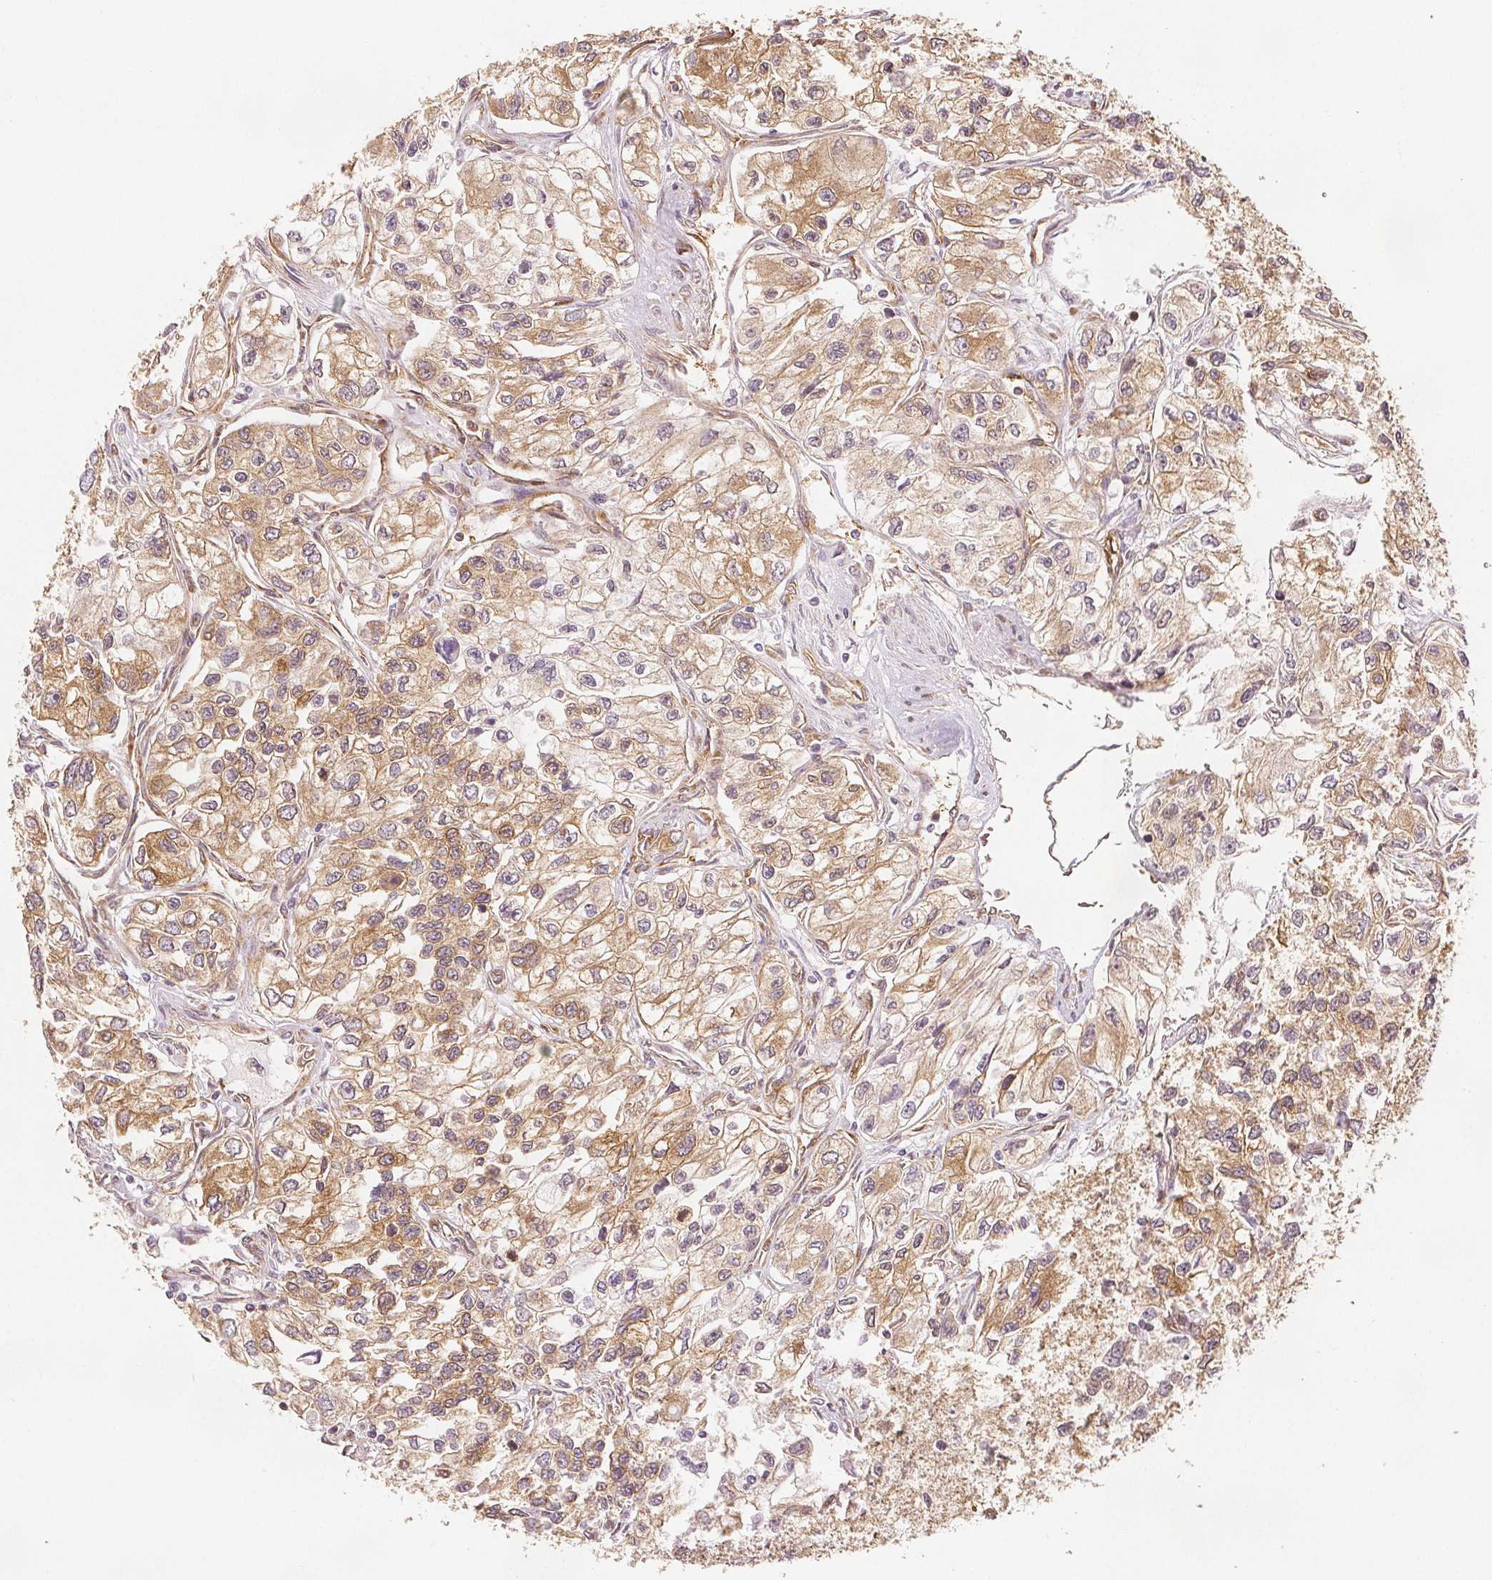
{"staining": {"intensity": "weak", "quantity": ">75%", "location": "cytoplasmic/membranous"}, "tissue": "renal cancer", "cell_type": "Tumor cells", "image_type": "cancer", "snomed": [{"axis": "morphology", "description": "Adenocarcinoma, NOS"}, {"axis": "topography", "description": "Kidney"}], "caption": "Tumor cells display low levels of weak cytoplasmic/membranous staining in approximately >75% of cells in human adenocarcinoma (renal).", "gene": "DIAPH2", "patient": {"sex": "female", "age": 59}}